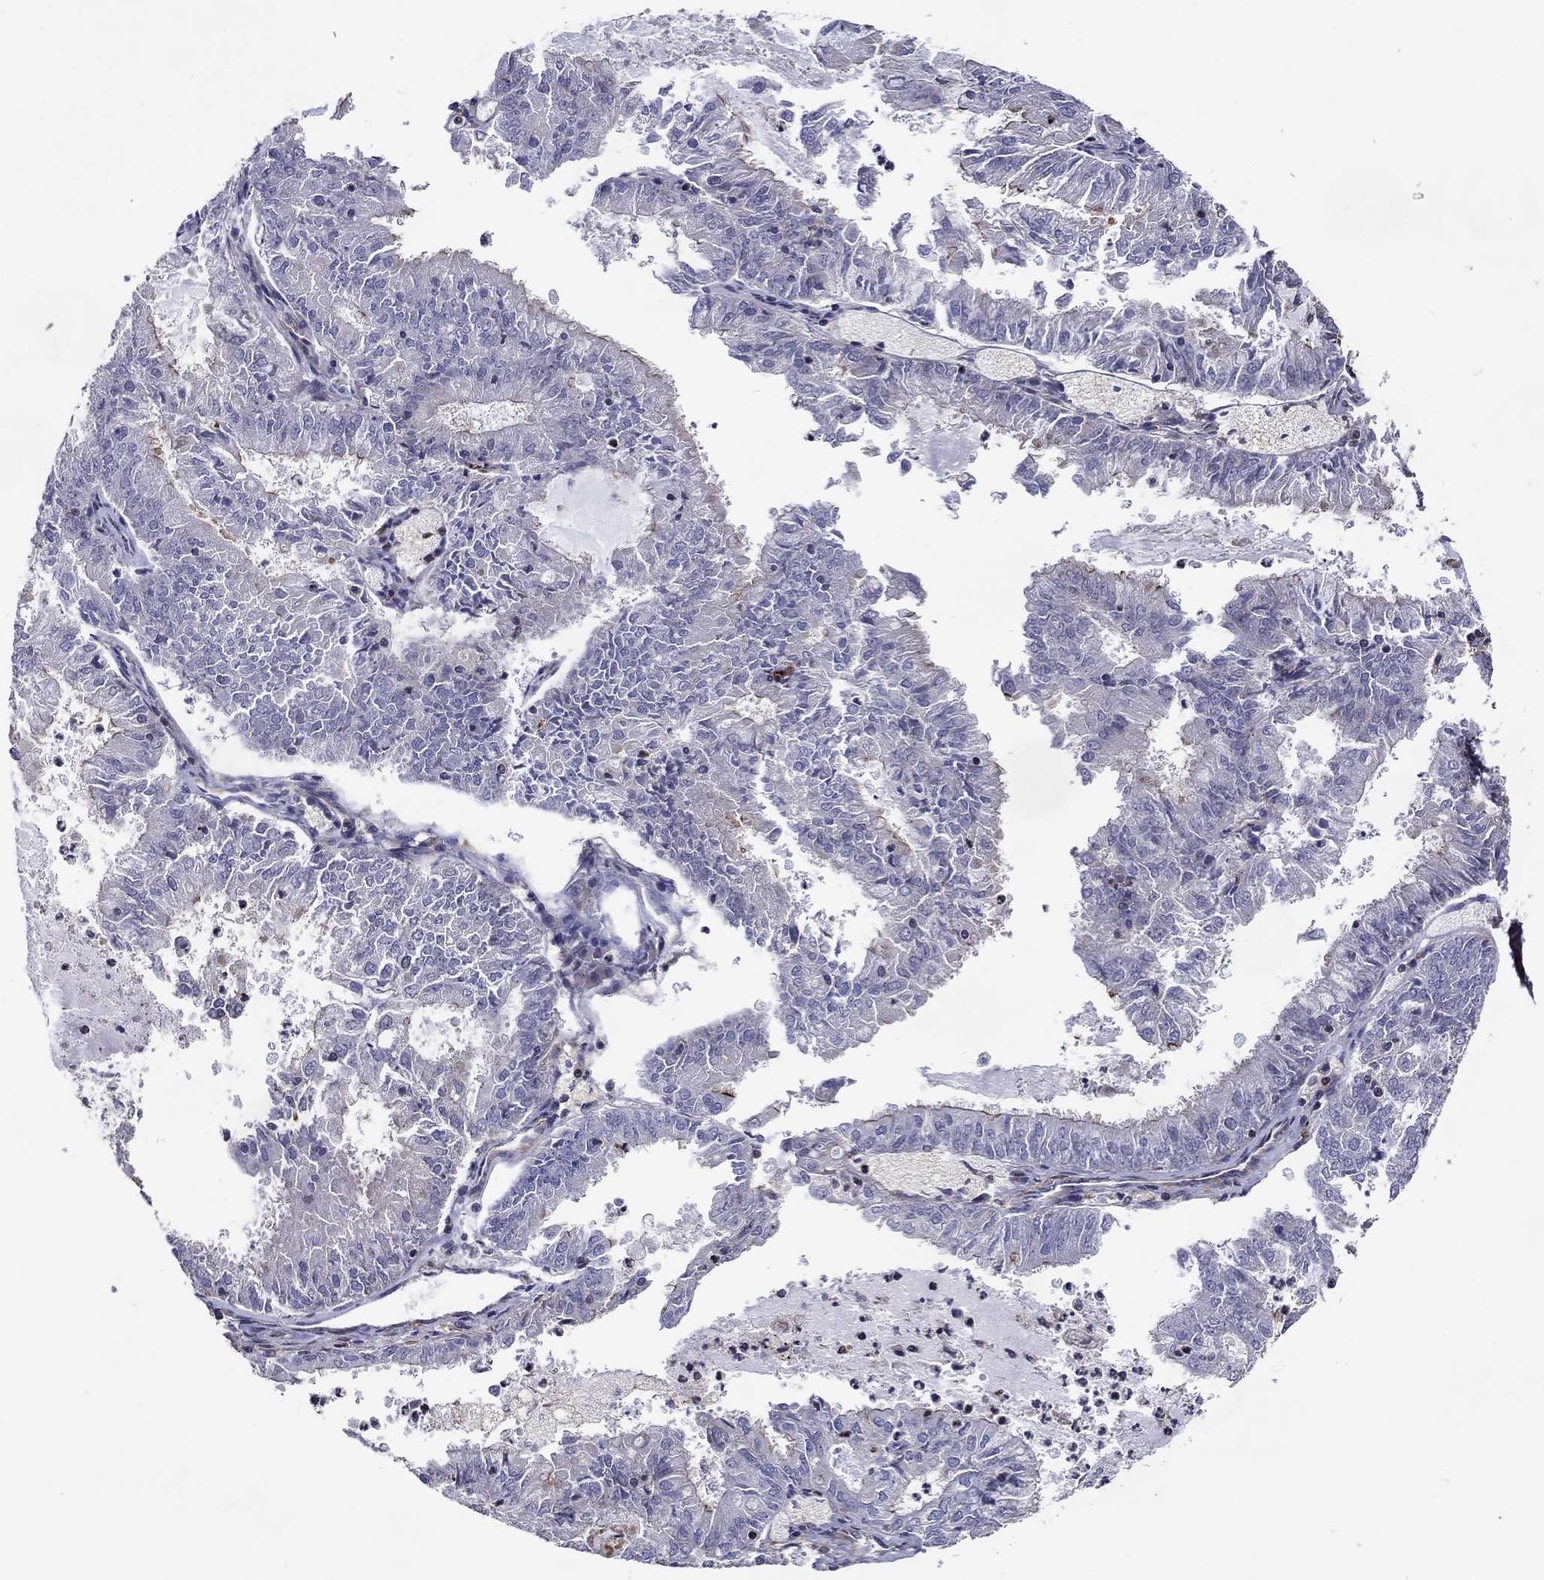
{"staining": {"intensity": "strong", "quantity": "<25%", "location": "cytoplasmic/membranous"}, "tissue": "endometrial cancer", "cell_type": "Tumor cells", "image_type": "cancer", "snomed": [{"axis": "morphology", "description": "Adenocarcinoma, NOS"}, {"axis": "topography", "description": "Endometrium"}], "caption": "Endometrial cancer was stained to show a protein in brown. There is medium levels of strong cytoplasmic/membranous staining in approximately <25% of tumor cells.", "gene": "NPHP1", "patient": {"sex": "female", "age": 57}}